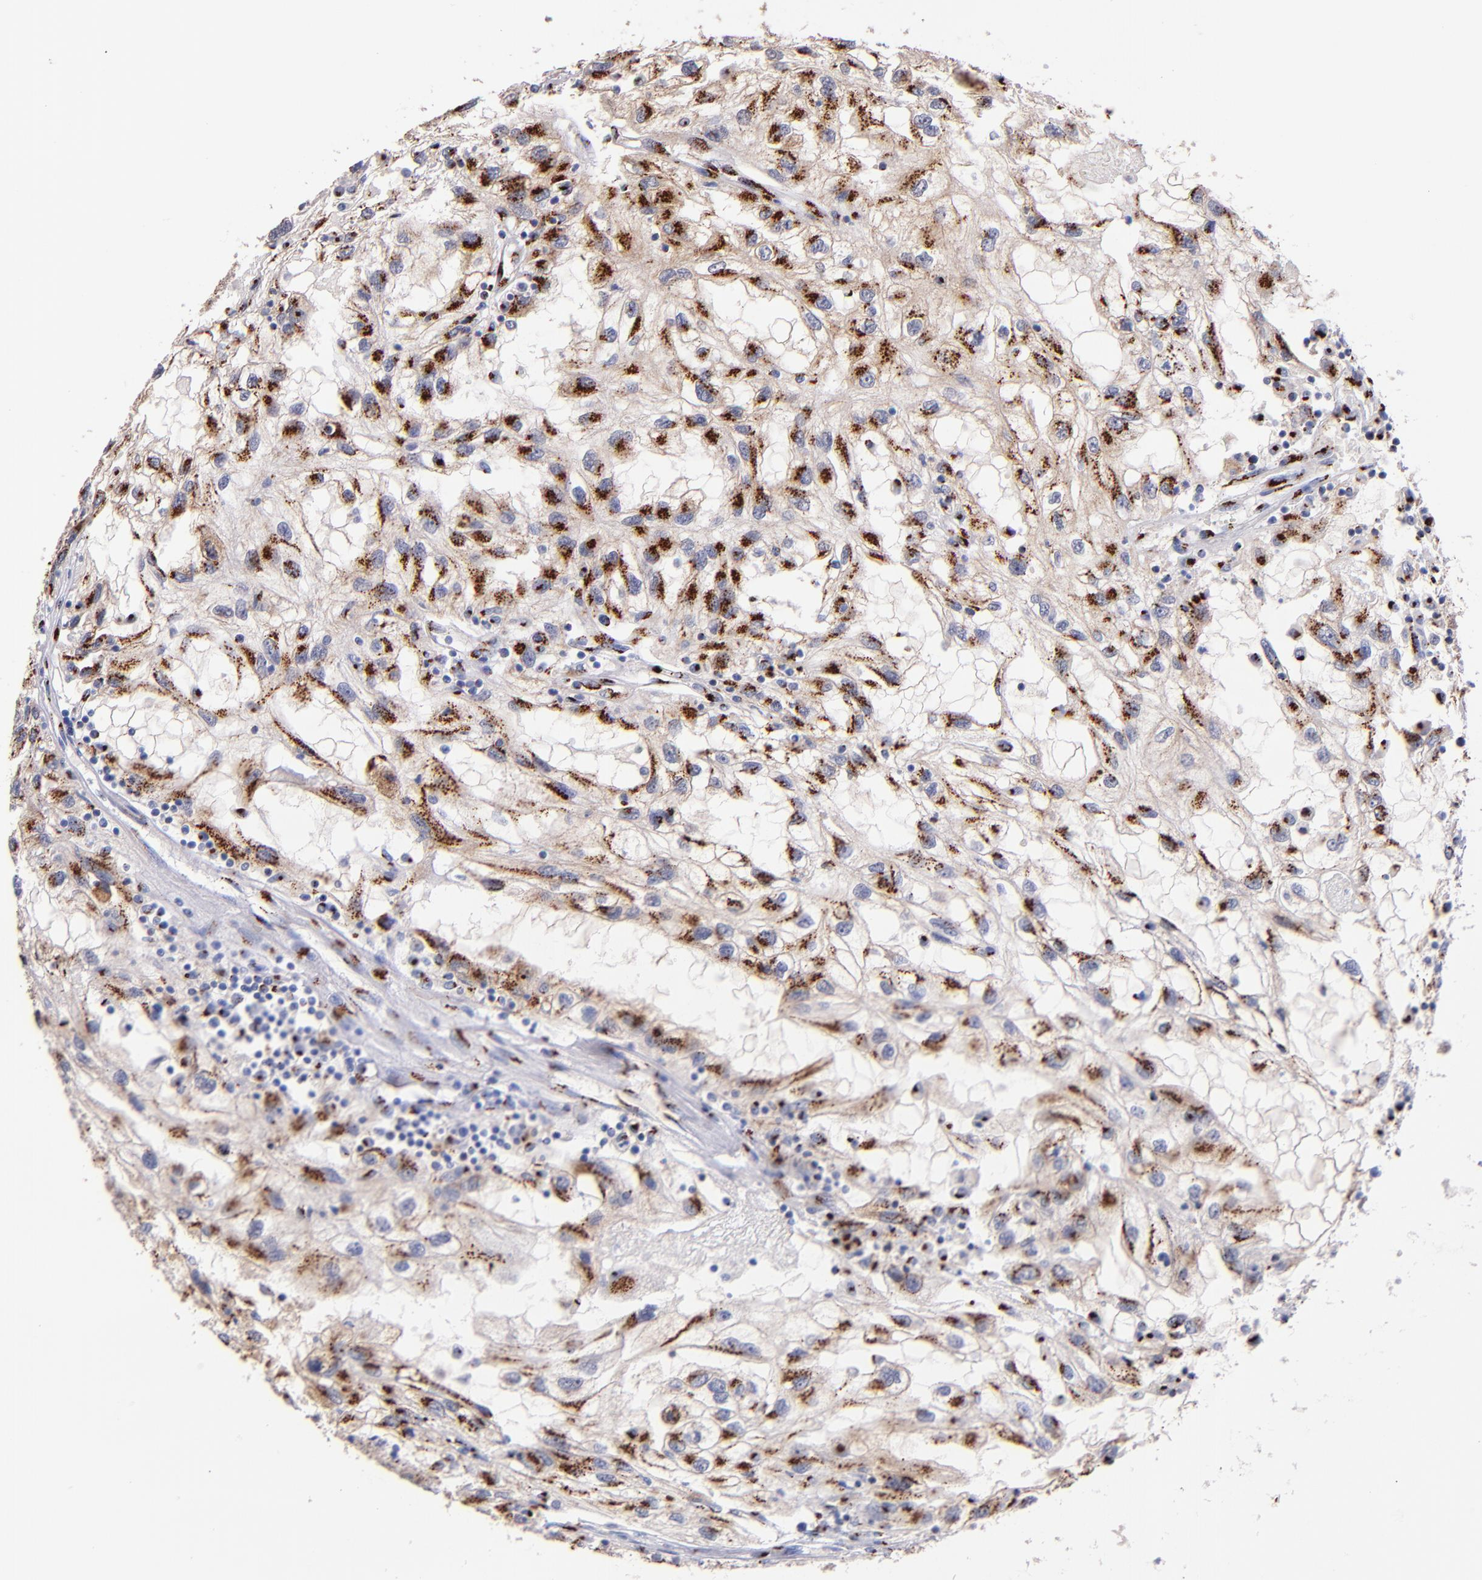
{"staining": {"intensity": "strong", "quantity": ">75%", "location": "cytoplasmic/membranous"}, "tissue": "renal cancer", "cell_type": "Tumor cells", "image_type": "cancer", "snomed": [{"axis": "morphology", "description": "Normal tissue, NOS"}, {"axis": "morphology", "description": "Adenocarcinoma, NOS"}, {"axis": "topography", "description": "Kidney"}], "caption": "Immunohistochemistry photomicrograph of neoplastic tissue: adenocarcinoma (renal) stained using IHC displays high levels of strong protein expression localized specifically in the cytoplasmic/membranous of tumor cells, appearing as a cytoplasmic/membranous brown color.", "gene": "GOLIM4", "patient": {"sex": "male", "age": 71}}